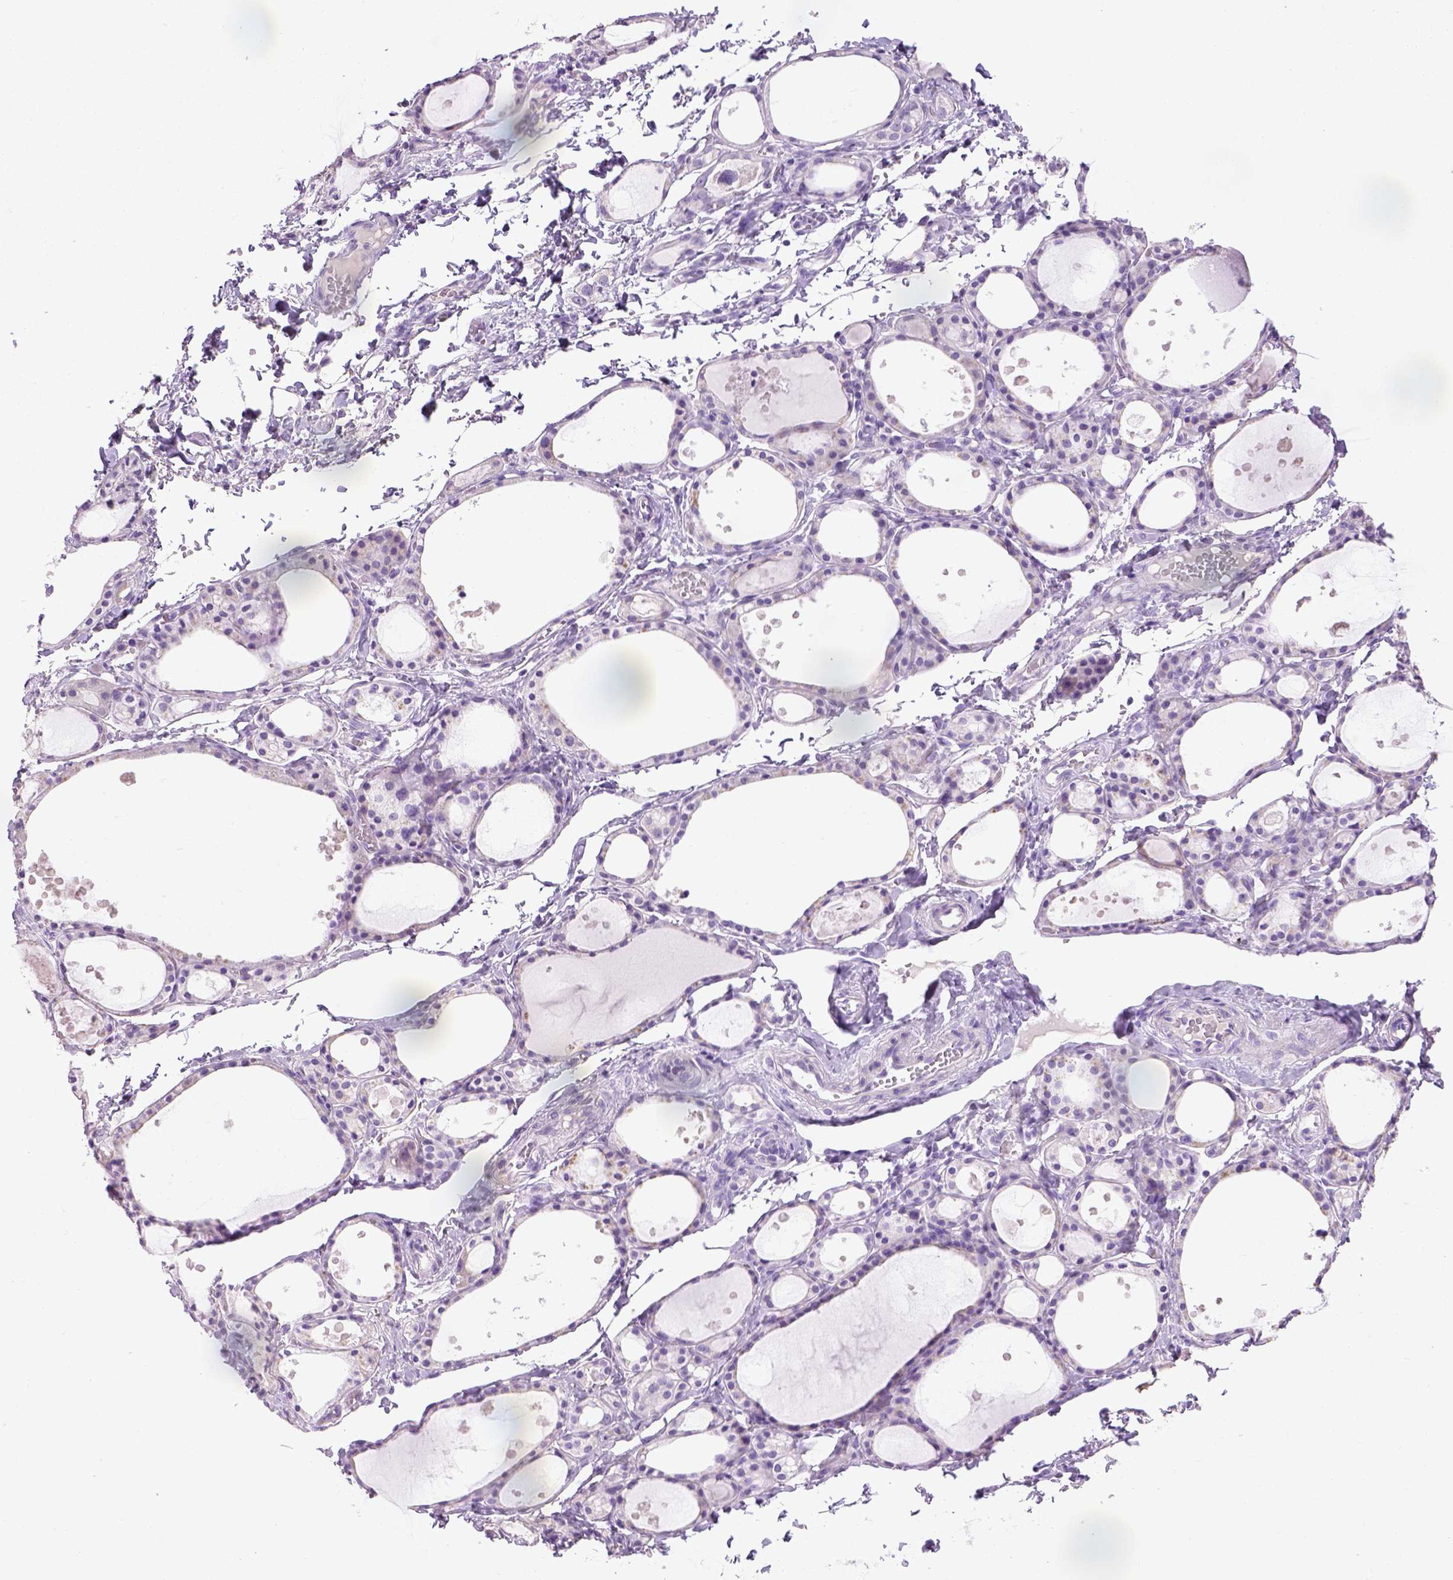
{"staining": {"intensity": "negative", "quantity": "none", "location": "none"}, "tissue": "thyroid gland", "cell_type": "Glandular cells", "image_type": "normal", "snomed": [{"axis": "morphology", "description": "Normal tissue, NOS"}, {"axis": "topography", "description": "Thyroid gland"}], "caption": "Image shows no protein positivity in glandular cells of benign thyroid gland. (DAB (3,3'-diaminobenzidine) immunohistochemistry with hematoxylin counter stain).", "gene": "CYP24A1", "patient": {"sex": "male", "age": 68}}